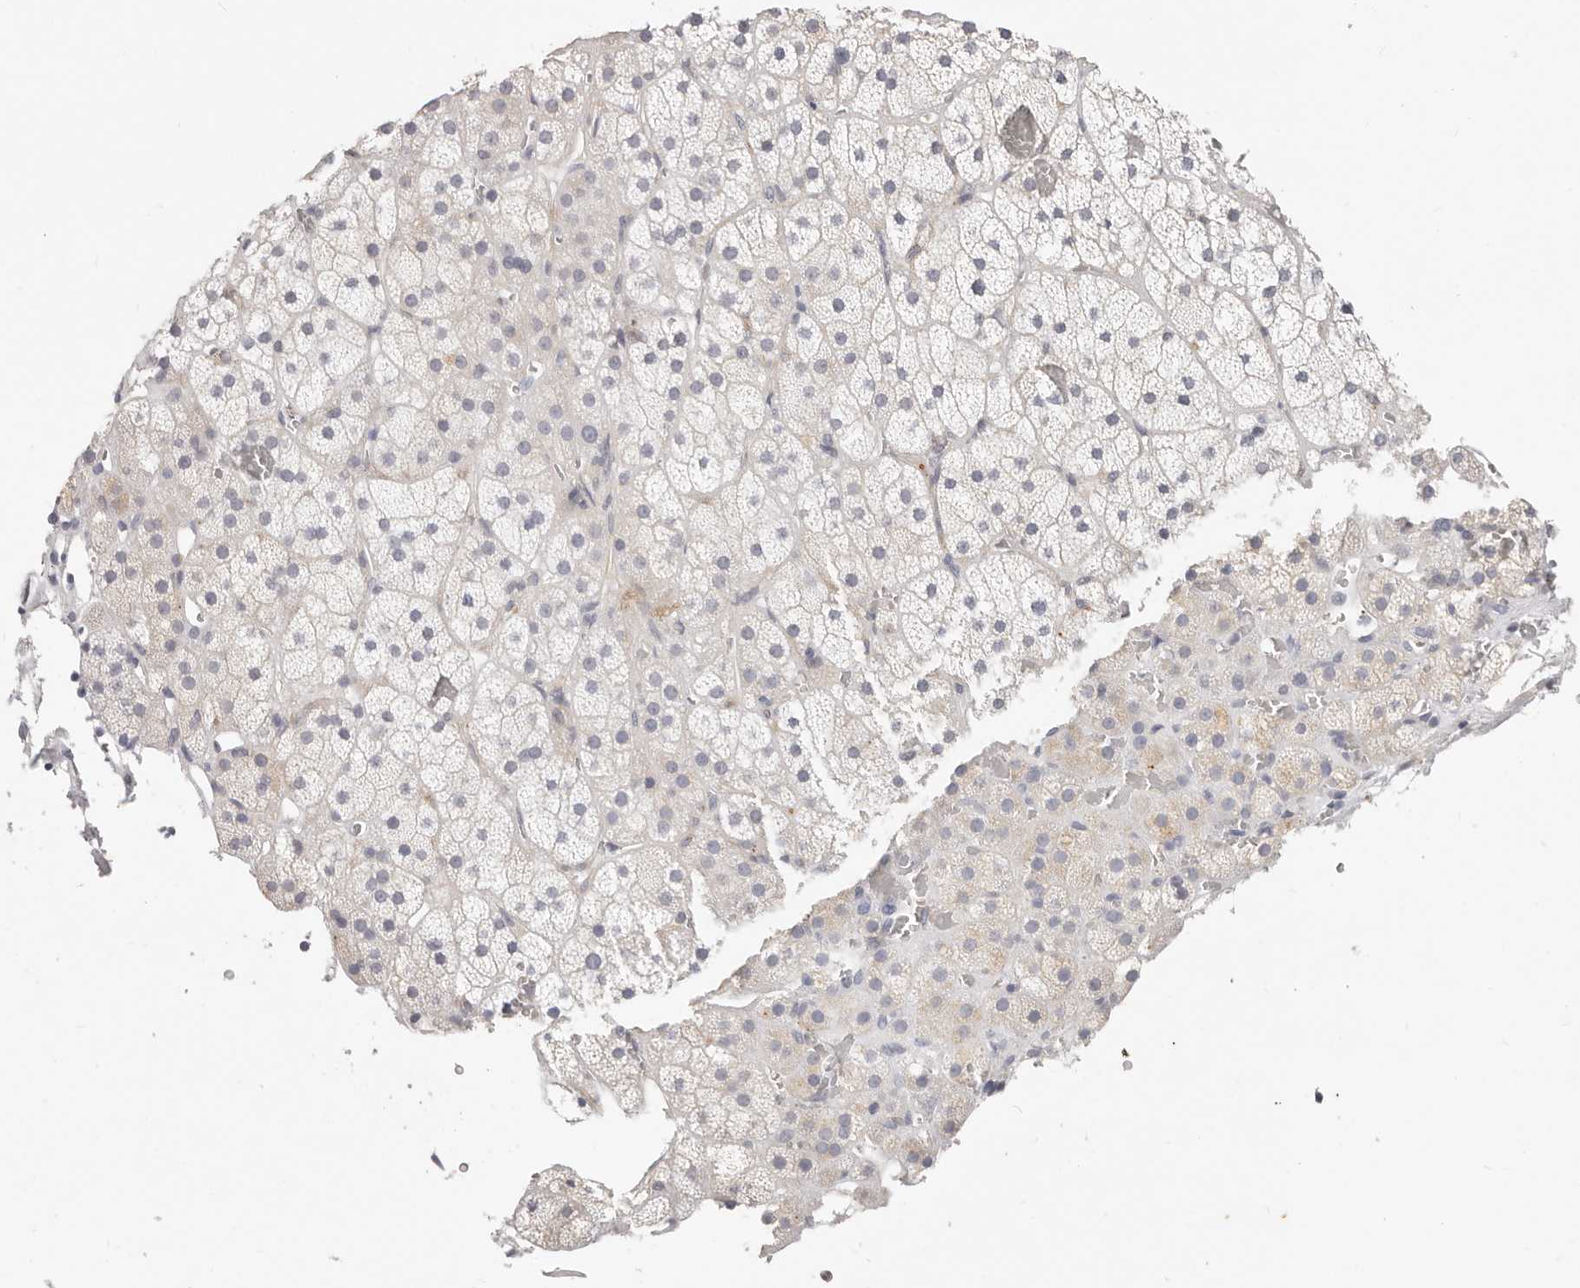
{"staining": {"intensity": "negative", "quantity": "none", "location": "none"}, "tissue": "adrenal gland", "cell_type": "Glandular cells", "image_type": "normal", "snomed": [{"axis": "morphology", "description": "Normal tissue, NOS"}, {"axis": "topography", "description": "Adrenal gland"}], "caption": "Immunohistochemistry (IHC) histopathology image of normal adrenal gland: adrenal gland stained with DAB displays no significant protein expression in glandular cells.", "gene": "ZRANB1", "patient": {"sex": "male", "age": 57}}